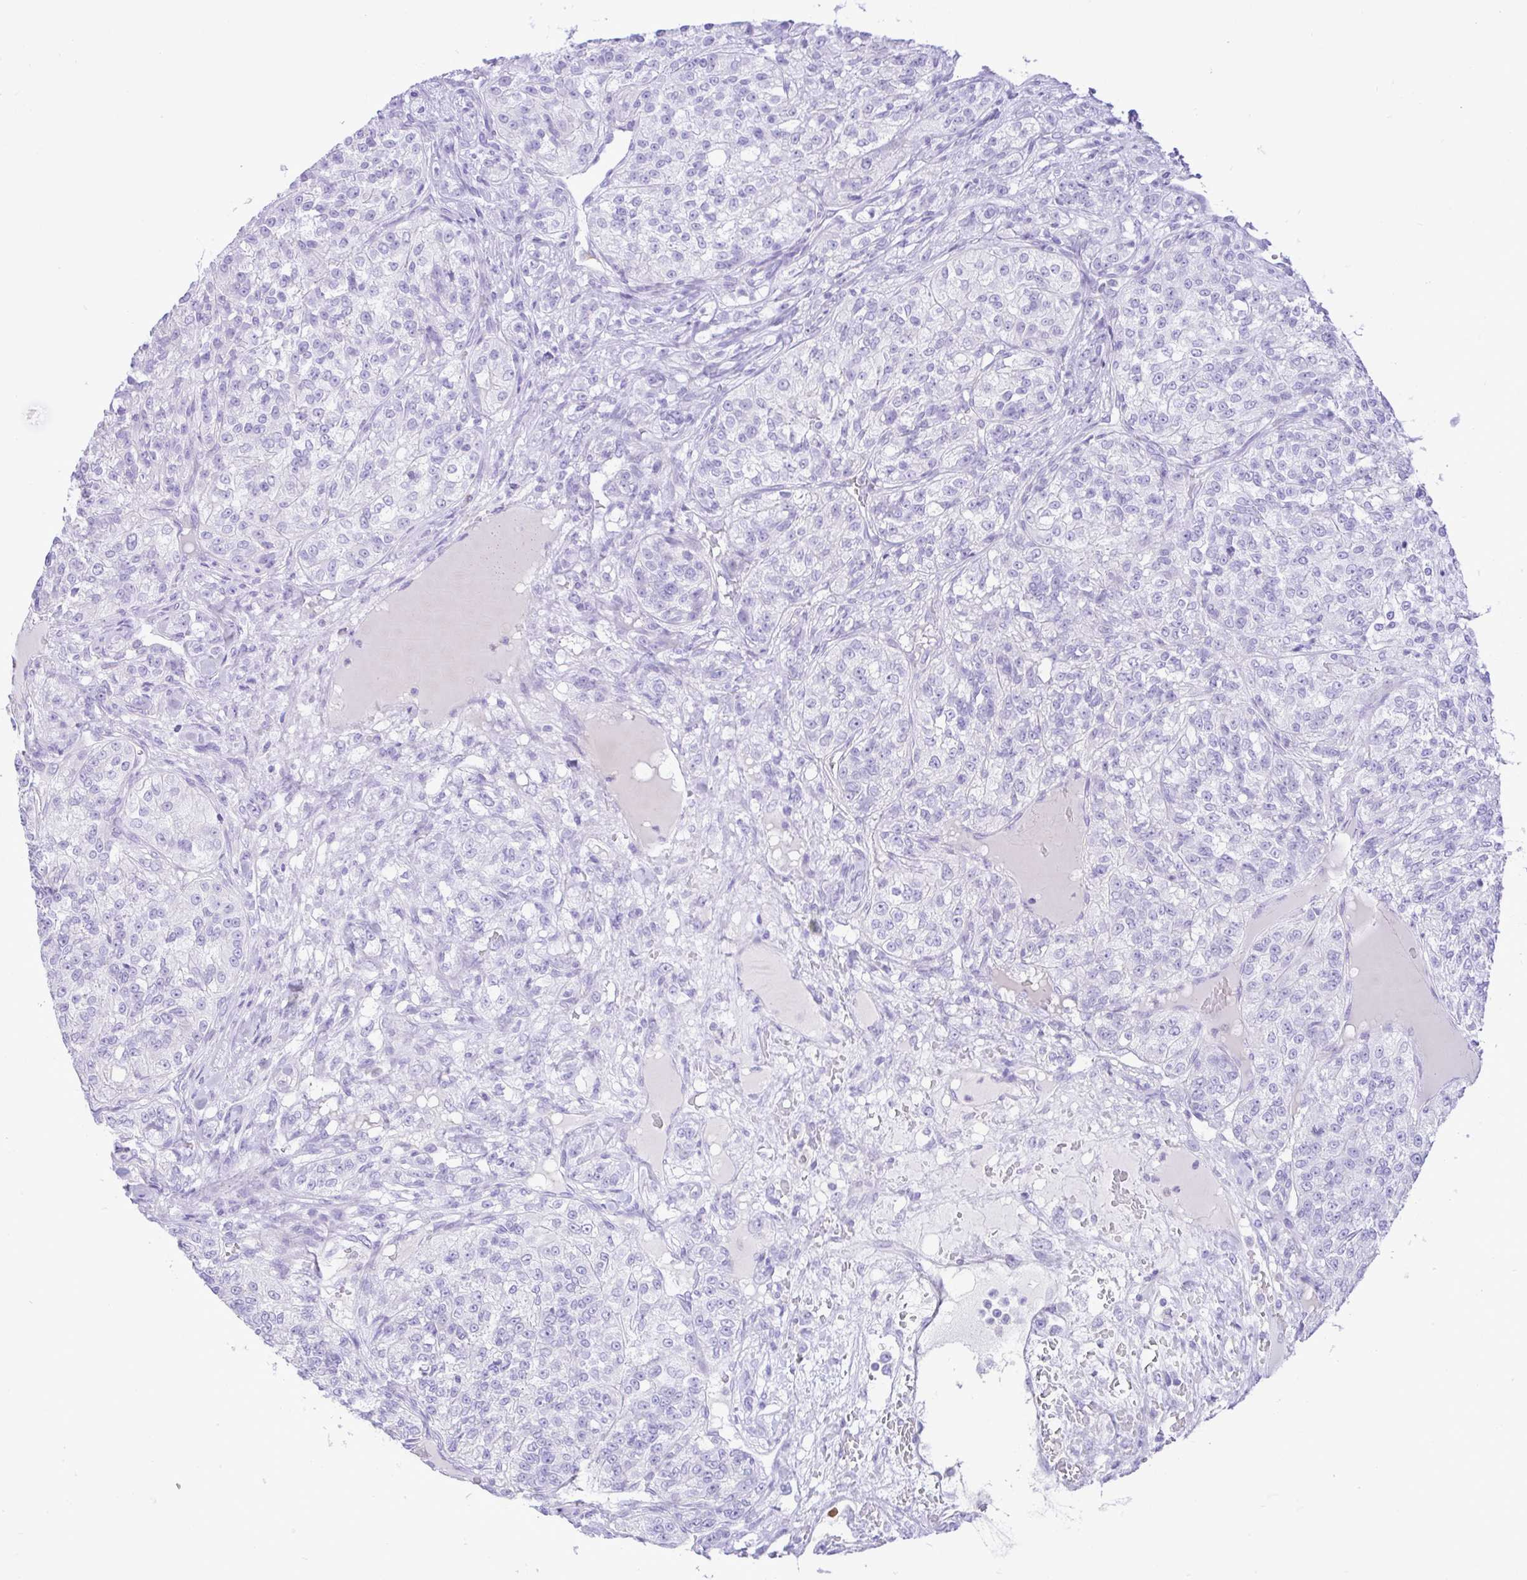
{"staining": {"intensity": "negative", "quantity": "none", "location": "none"}, "tissue": "renal cancer", "cell_type": "Tumor cells", "image_type": "cancer", "snomed": [{"axis": "morphology", "description": "Adenocarcinoma, NOS"}, {"axis": "topography", "description": "Kidney"}], "caption": "Immunohistochemistry (IHC) image of human adenocarcinoma (renal) stained for a protein (brown), which reveals no expression in tumor cells.", "gene": "ZNF101", "patient": {"sex": "female", "age": 63}}